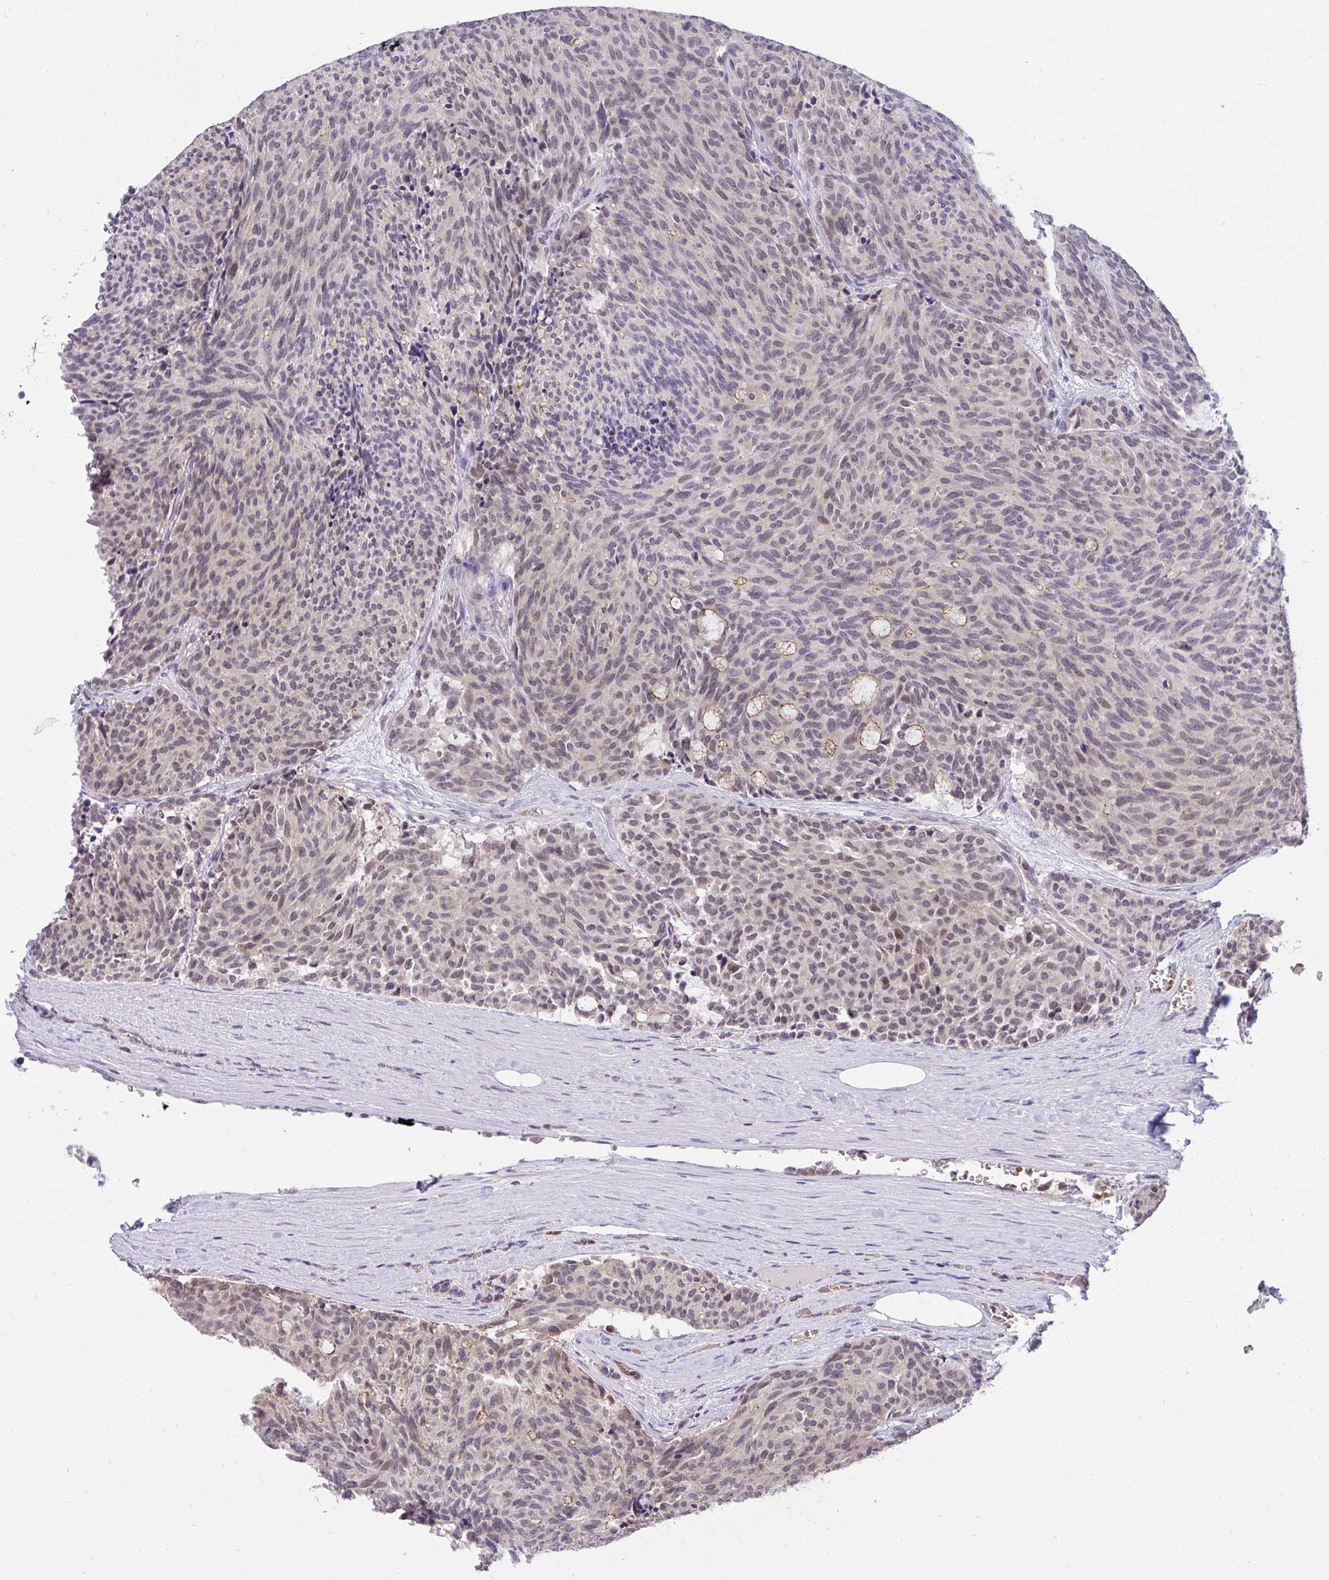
{"staining": {"intensity": "negative", "quantity": "none", "location": "none"}, "tissue": "carcinoid", "cell_type": "Tumor cells", "image_type": "cancer", "snomed": [{"axis": "morphology", "description": "Carcinoid, malignant, NOS"}, {"axis": "topography", "description": "Pancreas"}], "caption": "Human carcinoid stained for a protein using IHC displays no positivity in tumor cells.", "gene": "PPP1CA", "patient": {"sex": "female", "age": 54}}